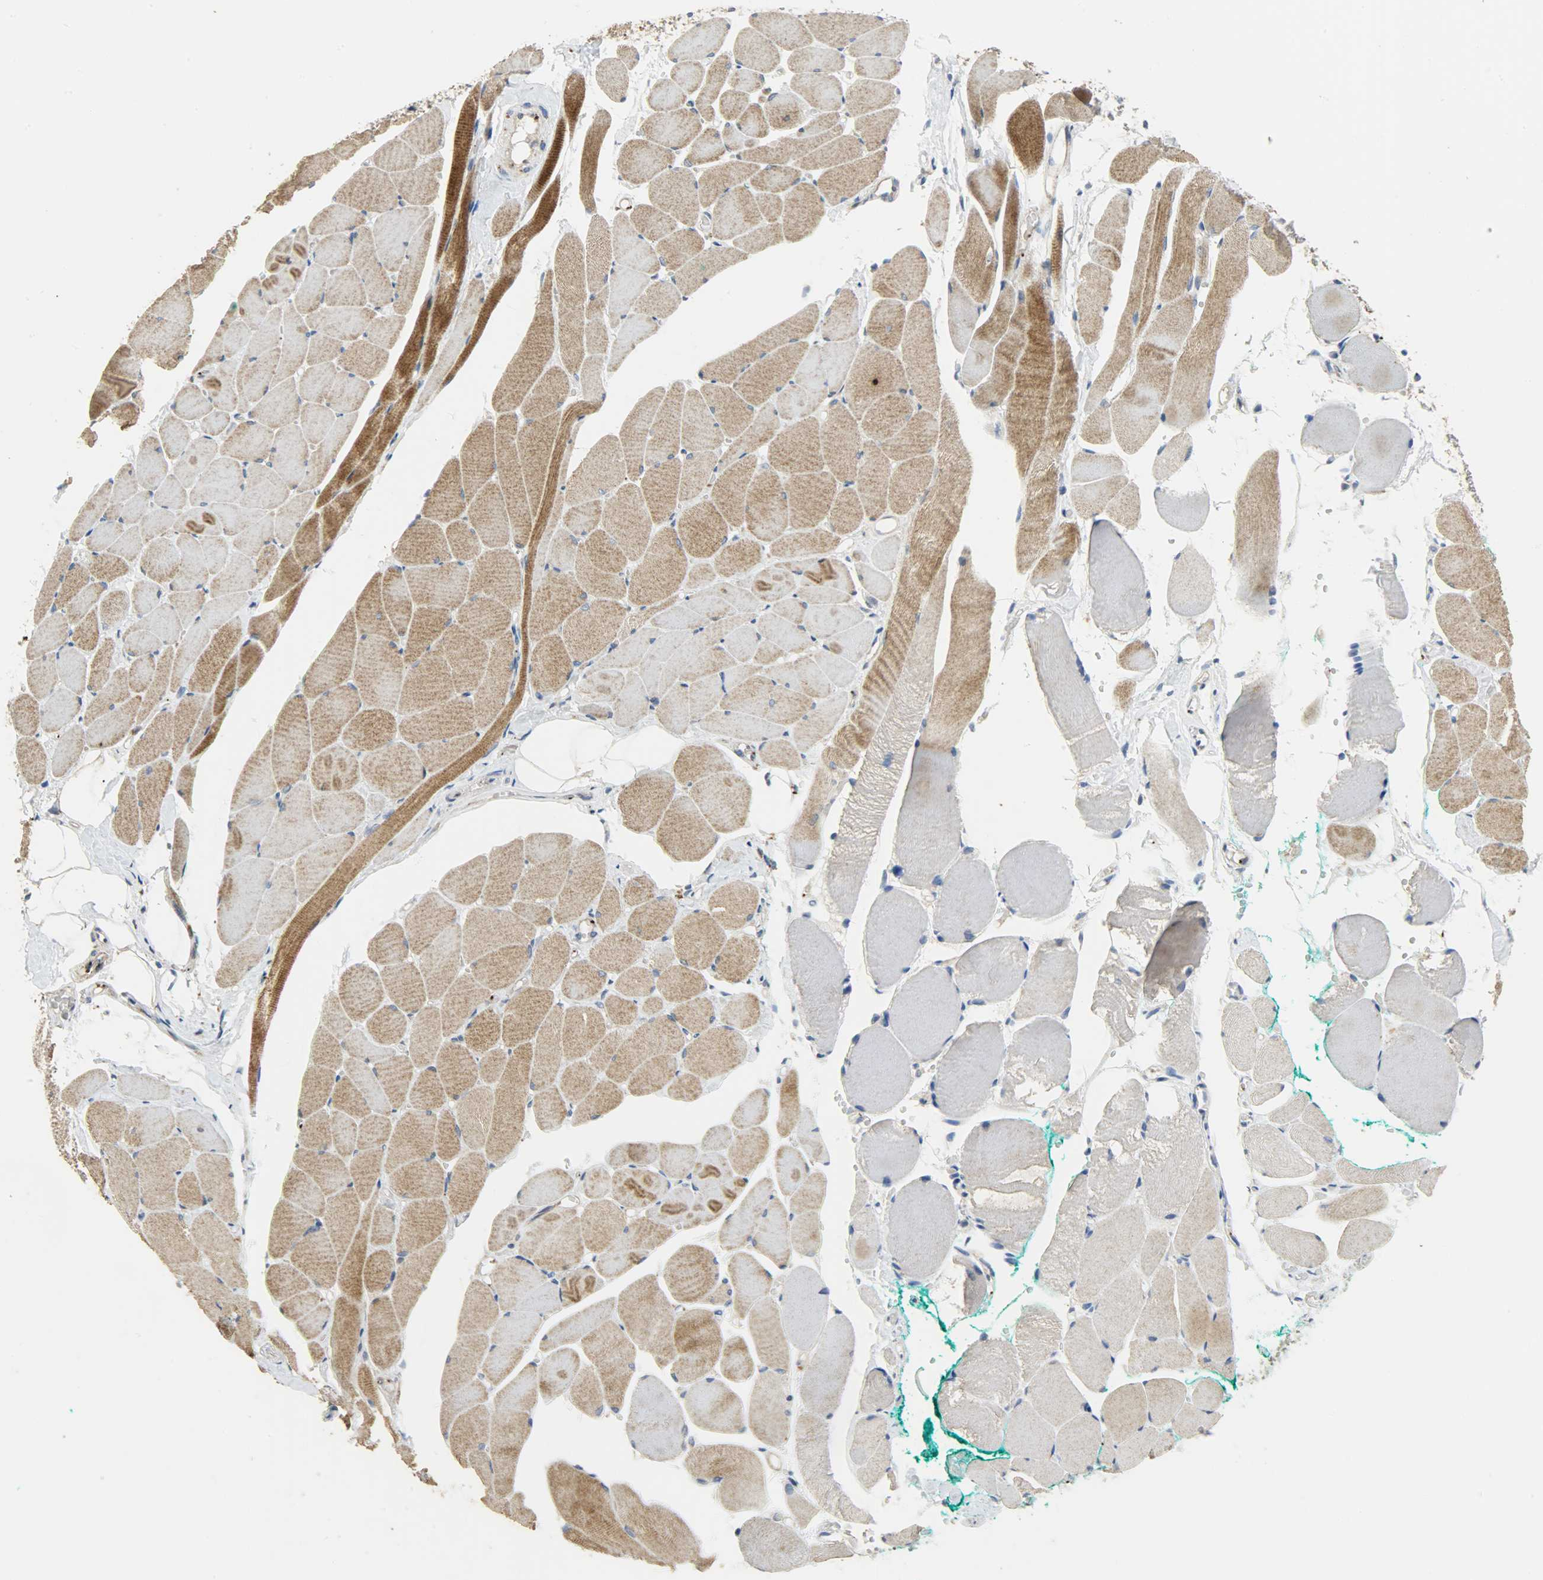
{"staining": {"intensity": "strong", "quantity": ">75%", "location": "cytoplasmic/membranous"}, "tissue": "skeletal muscle", "cell_type": "Myocytes", "image_type": "normal", "snomed": [{"axis": "morphology", "description": "Normal tissue, NOS"}, {"axis": "topography", "description": "Skeletal muscle"}, {"axis": "topography", "description": "Peripheral nerve tissue"}], "caption": "Immunohistochemical staining of normal skeletal muscle demonstrates strong cytoplasmic/membranous protein positivity in about >75% of myocytes. The protein is shown in brown color, while the nuclei are stained blue.", "gene": "GIT2", "patient": {"sex": "female", "age": 84}}